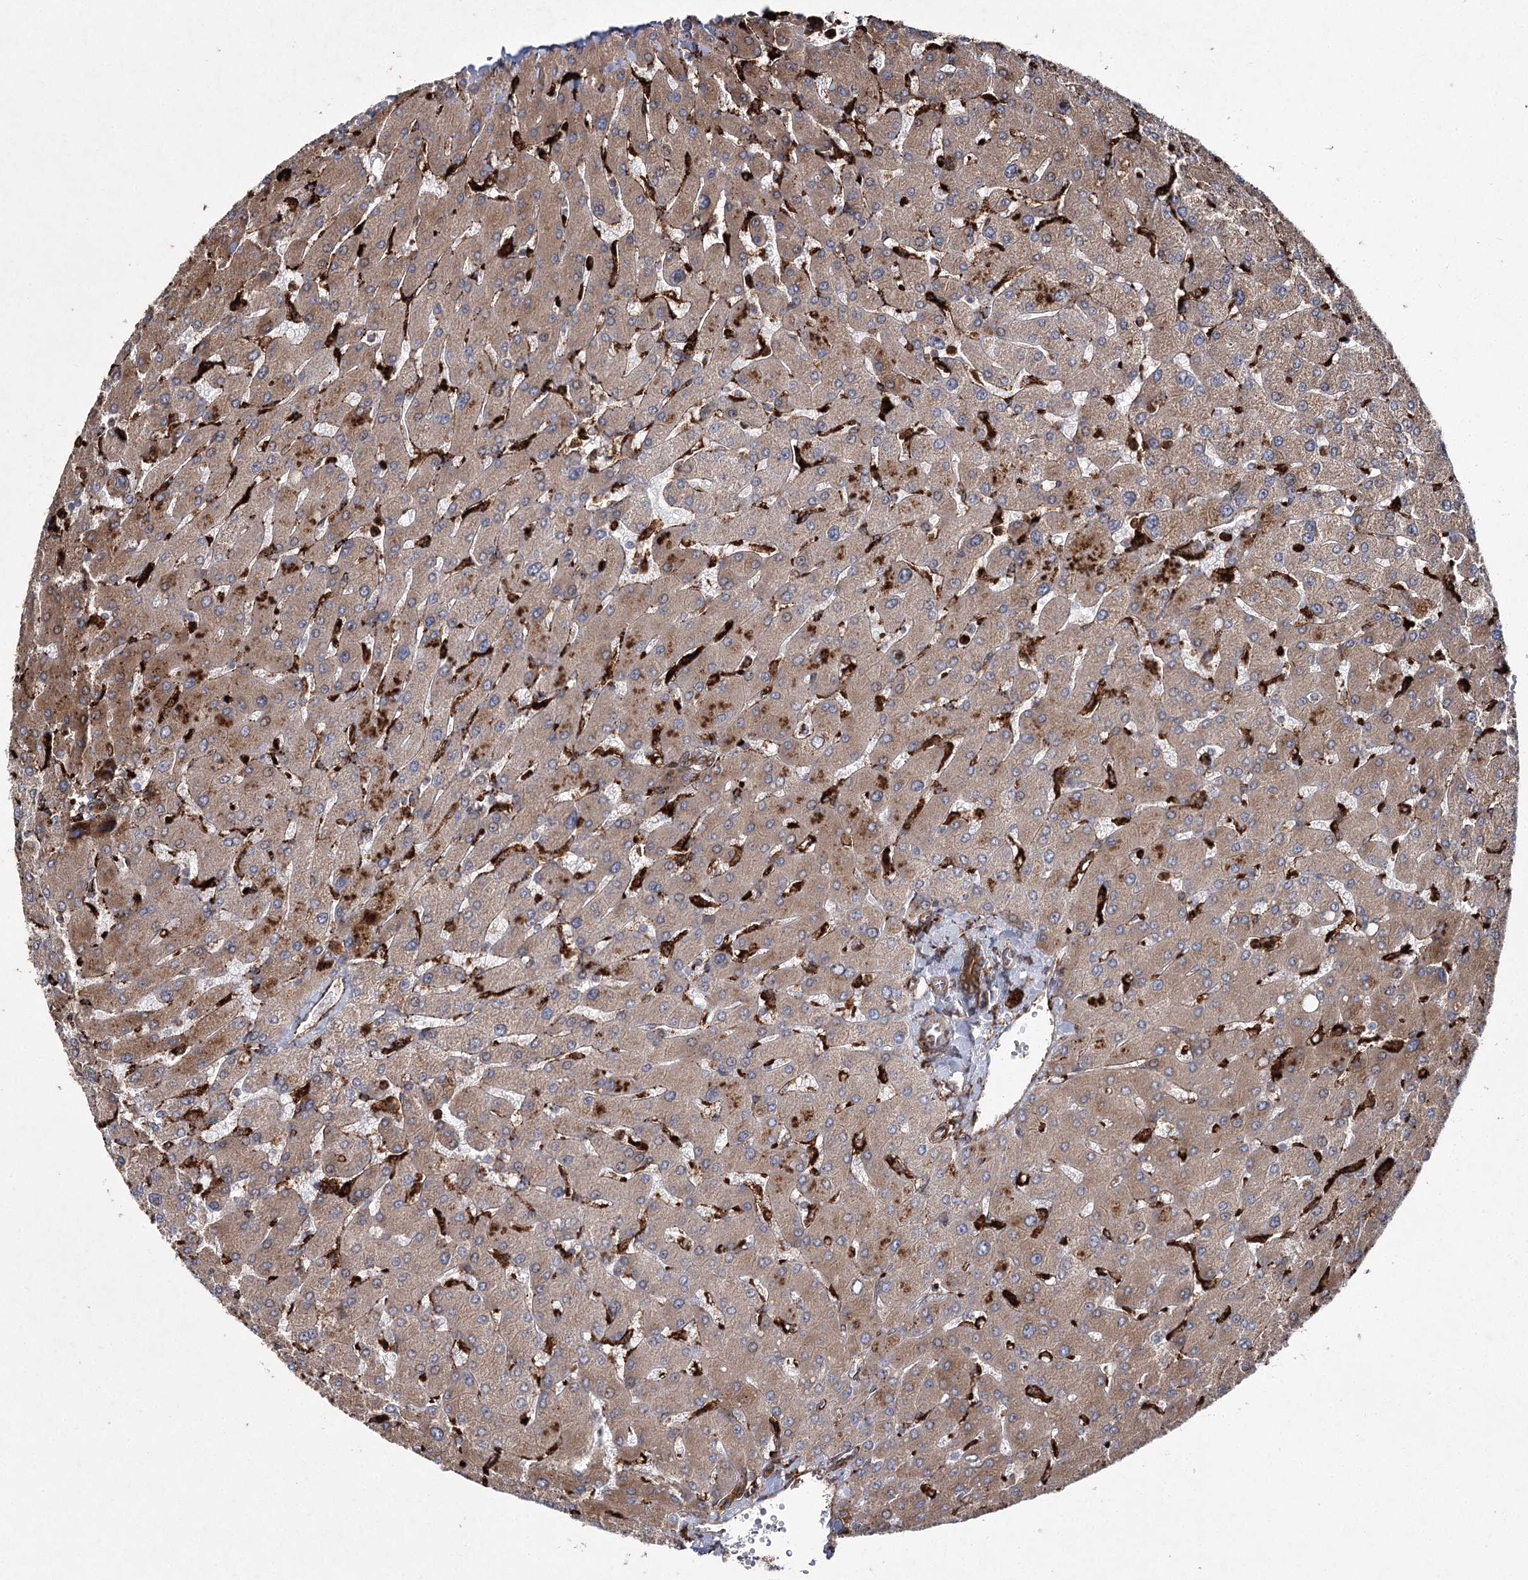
{"staining": {"intensity": "moderate", "quantity": ">75%", "location": "cytoplasmic/membranous"}, "tissue": "liver", "cell_type": "Cholangiocytes", "image_type": "normal", "snomed": [{"axis": "morphology", "description": "Normal tissue, NOS"}, {"axis": "topography", "description": "Liver"}], "caption": "Cholangiocytes demonstrate medium levels of moderate cytoplasmic/membranous expression in about >75% of cells in normal human liver. (DAB (3,3'-diaminobenzidine) IHC with brightfield microscopy, high magnification).", "gene": "DCUN1D4", "patient": {"sex": "male", "age": 55}}